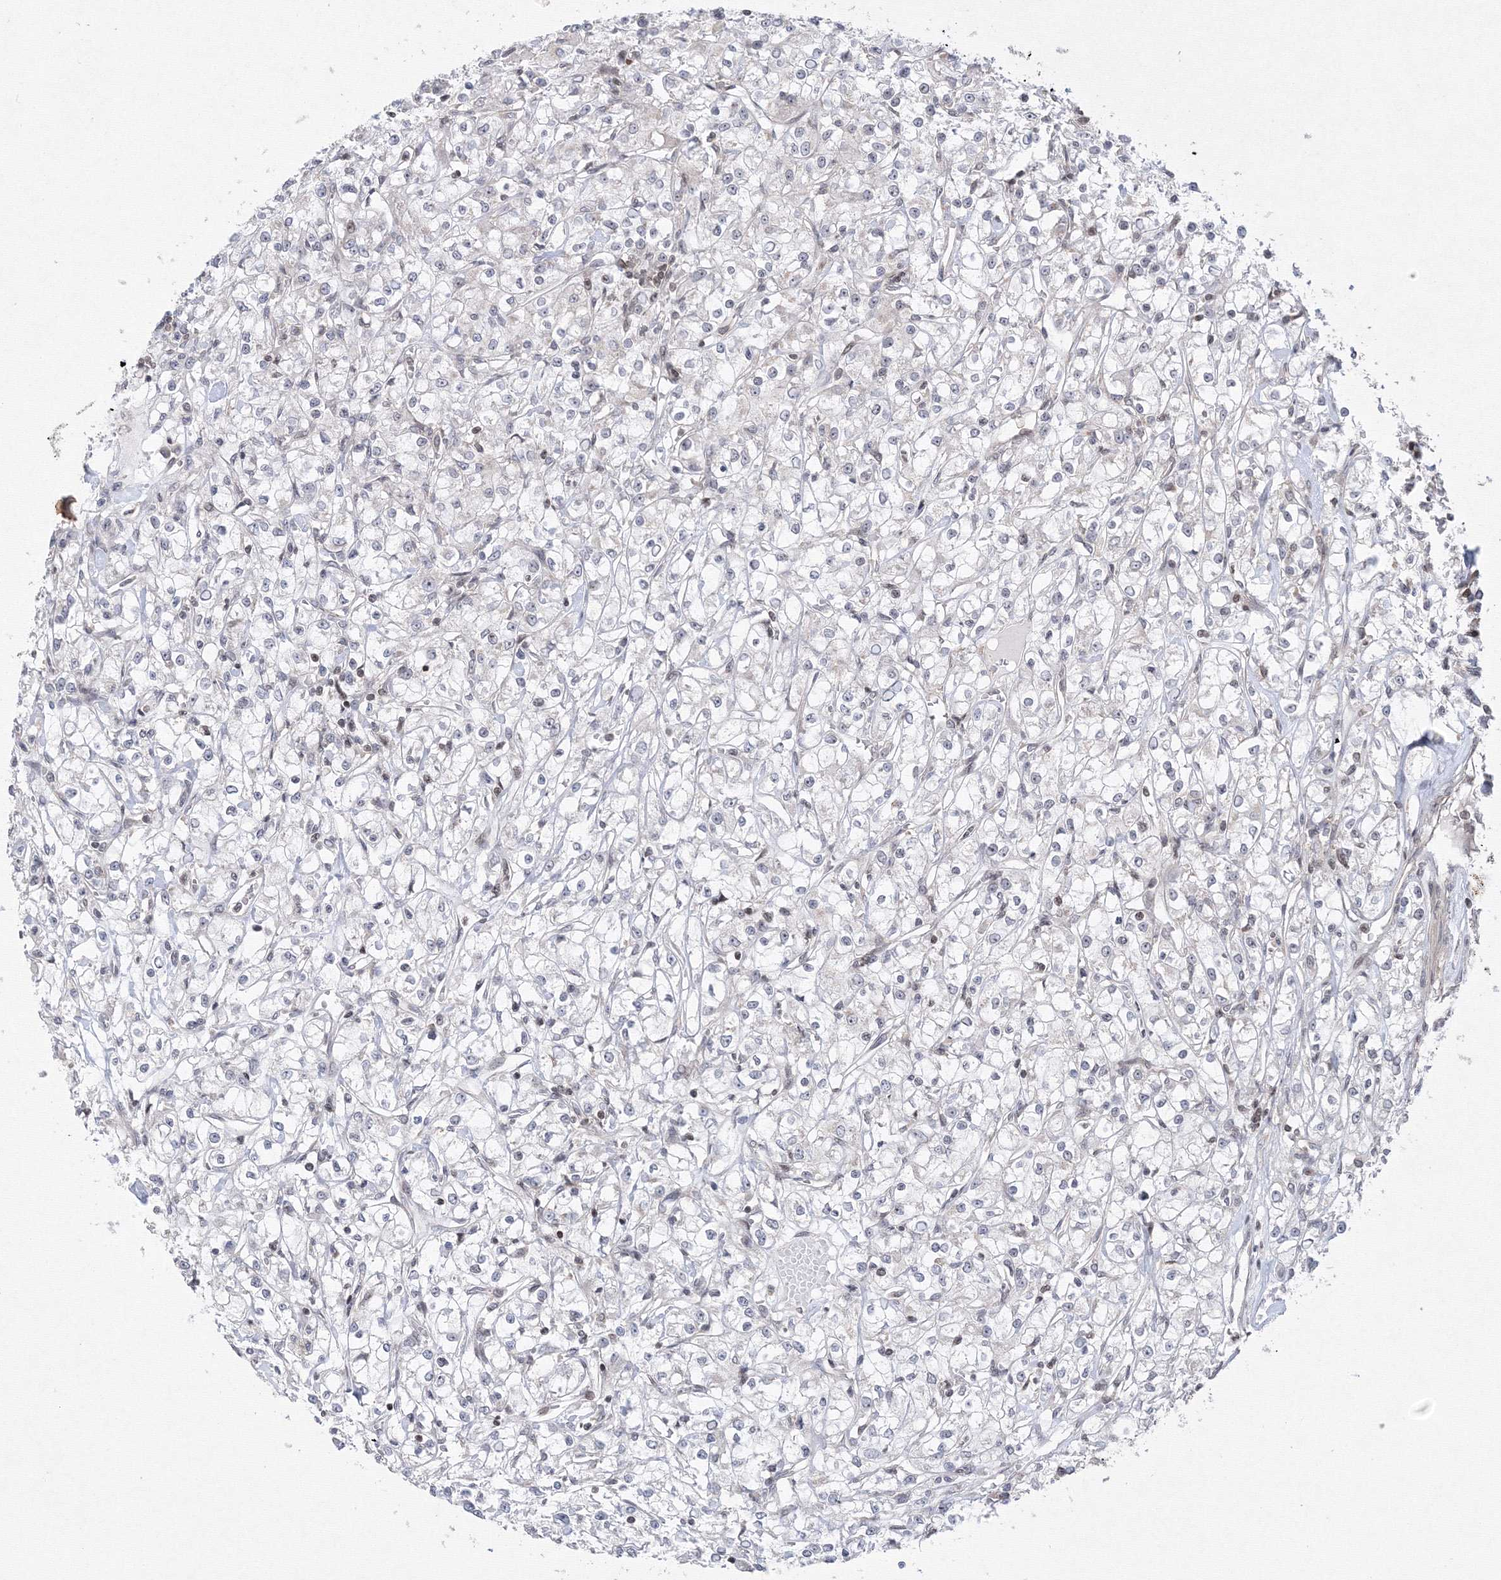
{"staining": {"intensity": "negative", "quantity": "none", "location": "none"}, "tissue": "renal cancer", "cell_type": "Tumor cells", "image_type": "cancer", "snomed": [{"axis": "morphology", "description": "Adenocarcinoma, NOS"}, {"axis": "topography", "description": "Kidney"}], "caption": "An immunohistochemistry (IHC) histopathology image of renal cancer is shown. There is no staining in tumor cells of renal cancer.", "gene": "MKRN2", "patient": {"sex": "female", "age": 59}}